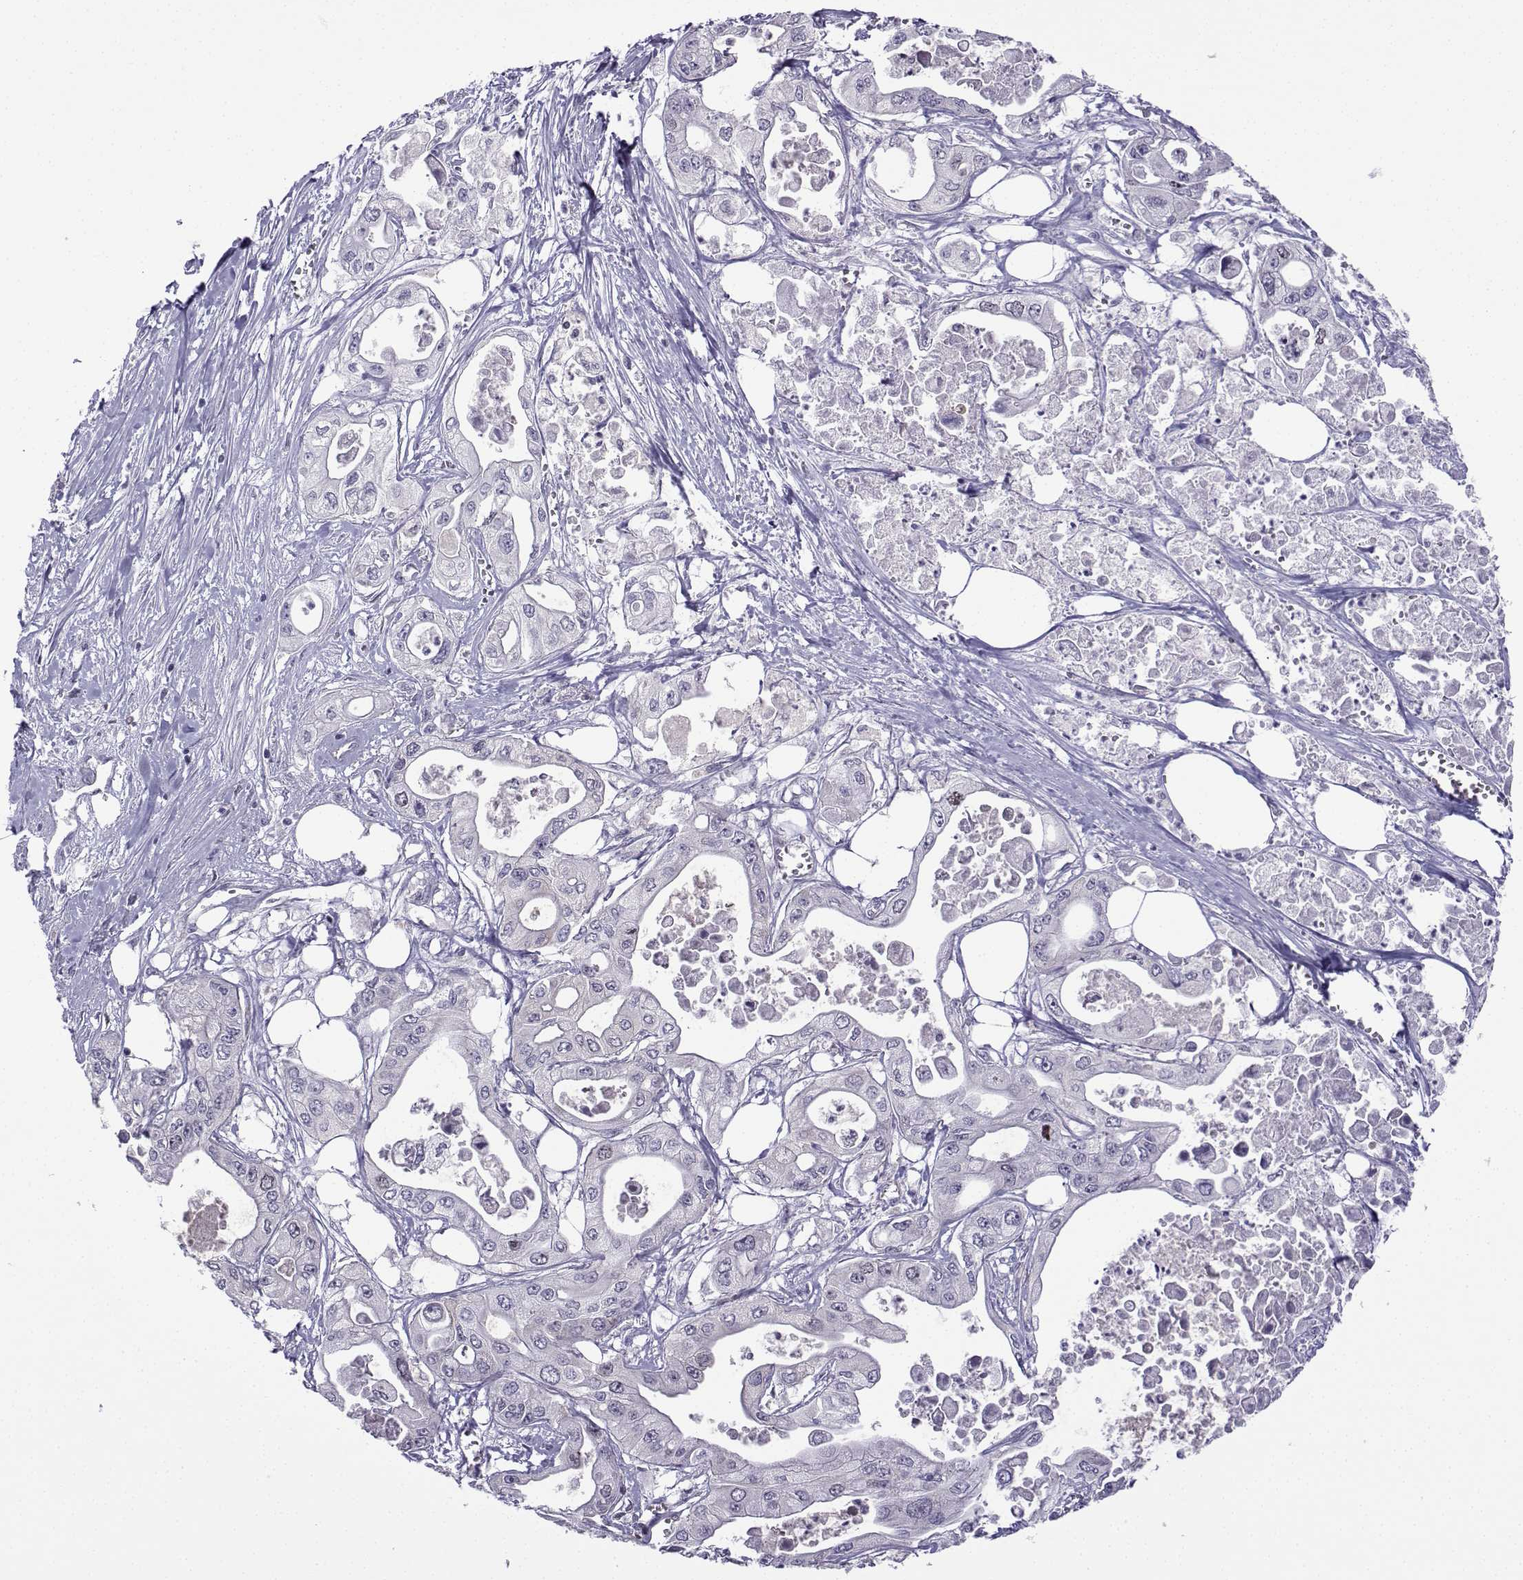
{"staining": {"intensity": "negative", "quantity": "none", "location": "none"}, "tissue": "pancreatic cancer", "cell_type": "Tumor cells", "image_type": "cancer", "snomed": [{"axis": "morphology", "description": "Adenocarcinoma, NOS"}, {"axis": "topography", "description": "Pancreas"}], "caption": "Tumor cells are negative for brown protein staining in pancreatic cancer (adenocarcinoma).", "gene": "INCENP", "patient": {"sex": "male", "age": 70}}